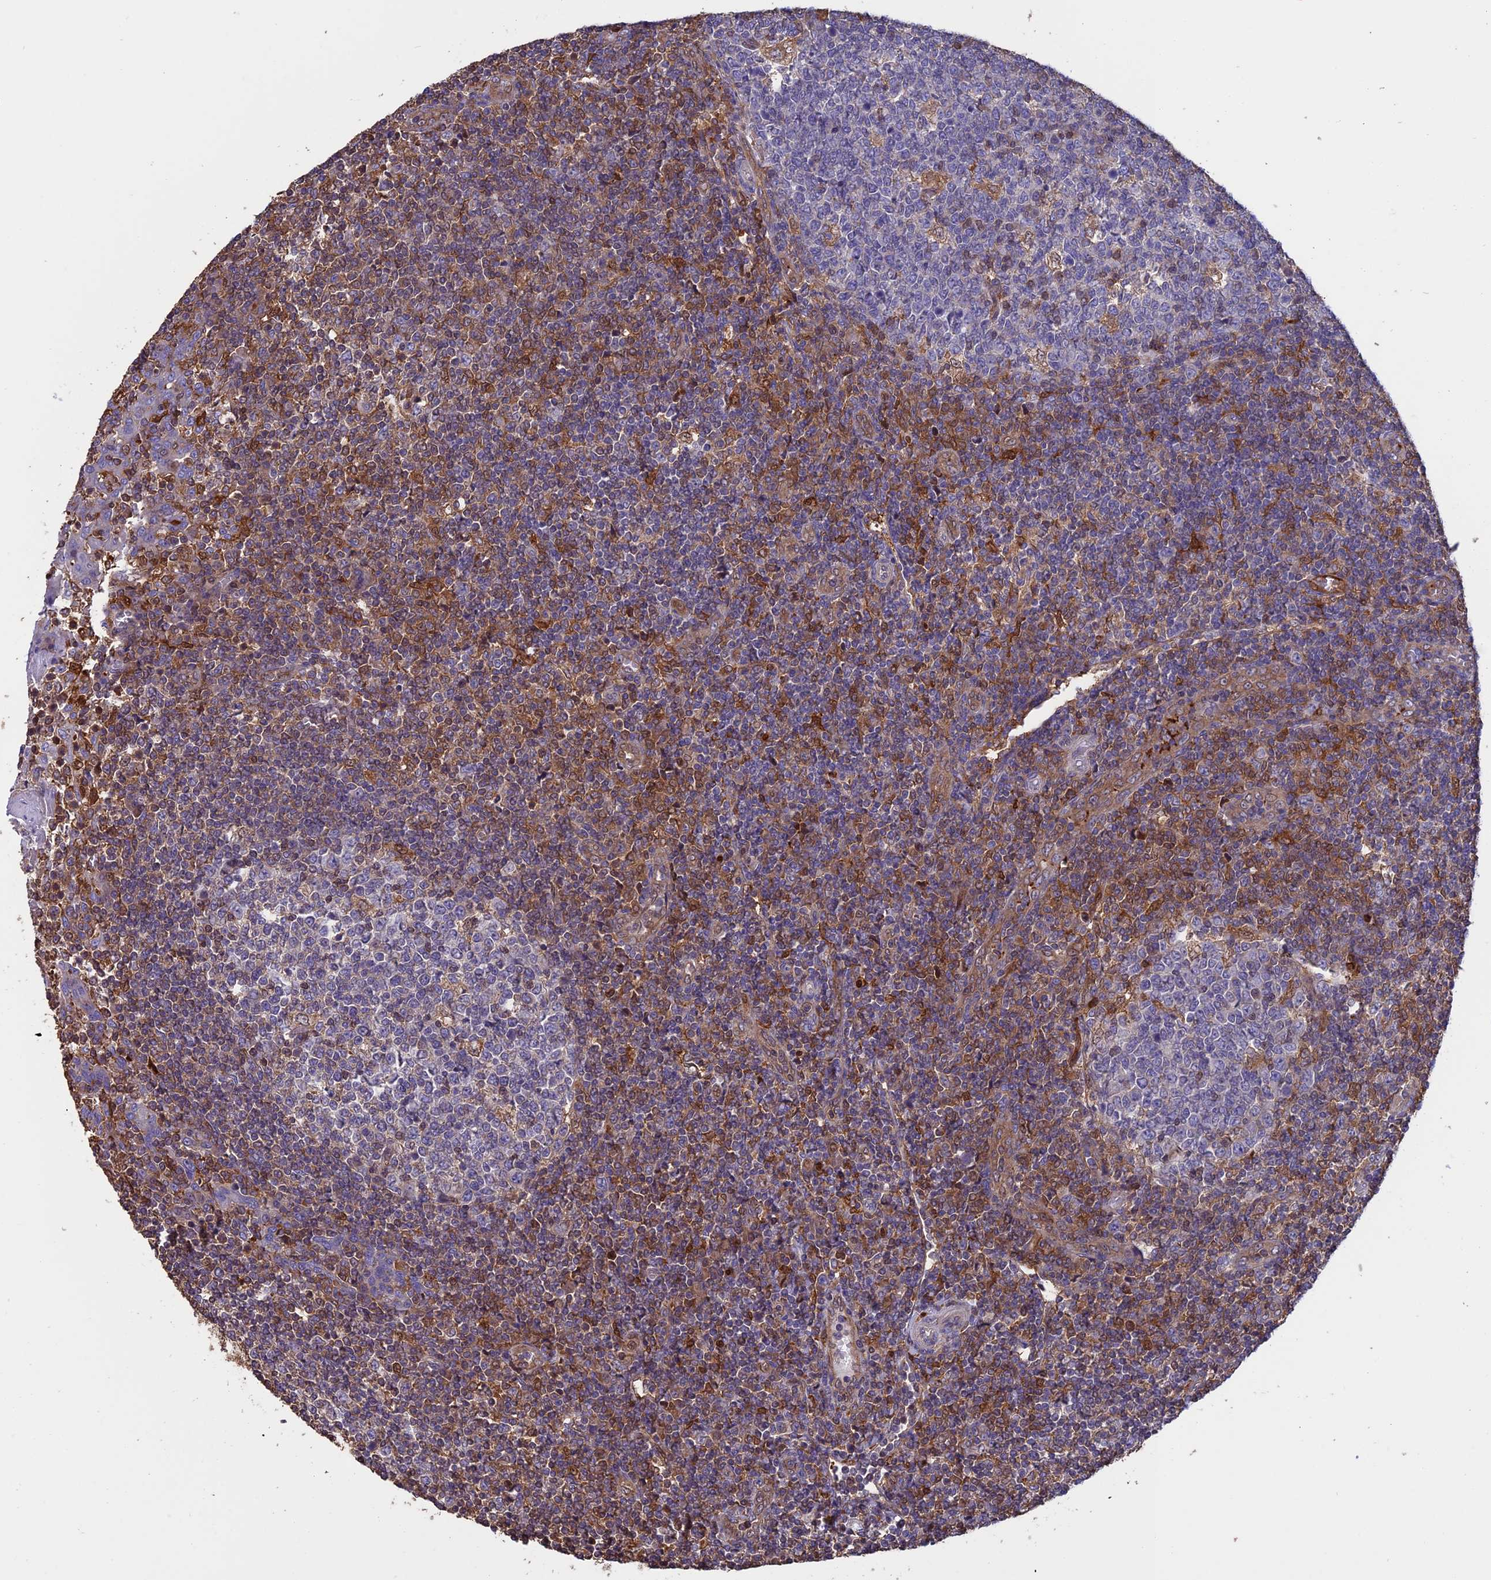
{"staining": {"intensity": "weak", "quantity": "<25%", "location": "cytoplasmic/membranous"}, "tissue": "tonsil", "cell_type": "Germinal center cells", "image_type": "normal", "snomed": [{"axis": "morphology", "description": "Normal tissue, NOS"}, {"axis": "topography", "description": "Tonsil"}], "caption": "An IHC histopathology image of normal tonsil is shown. There is no staining in germinal center cells of tonsil. Brightfield microscopy of IHC stained with DAB (brown) and hematoxylin (blue), captured at high magnification.", "gene": "ARHGAP18", "patient": {"sex": "female", "age": 19}}